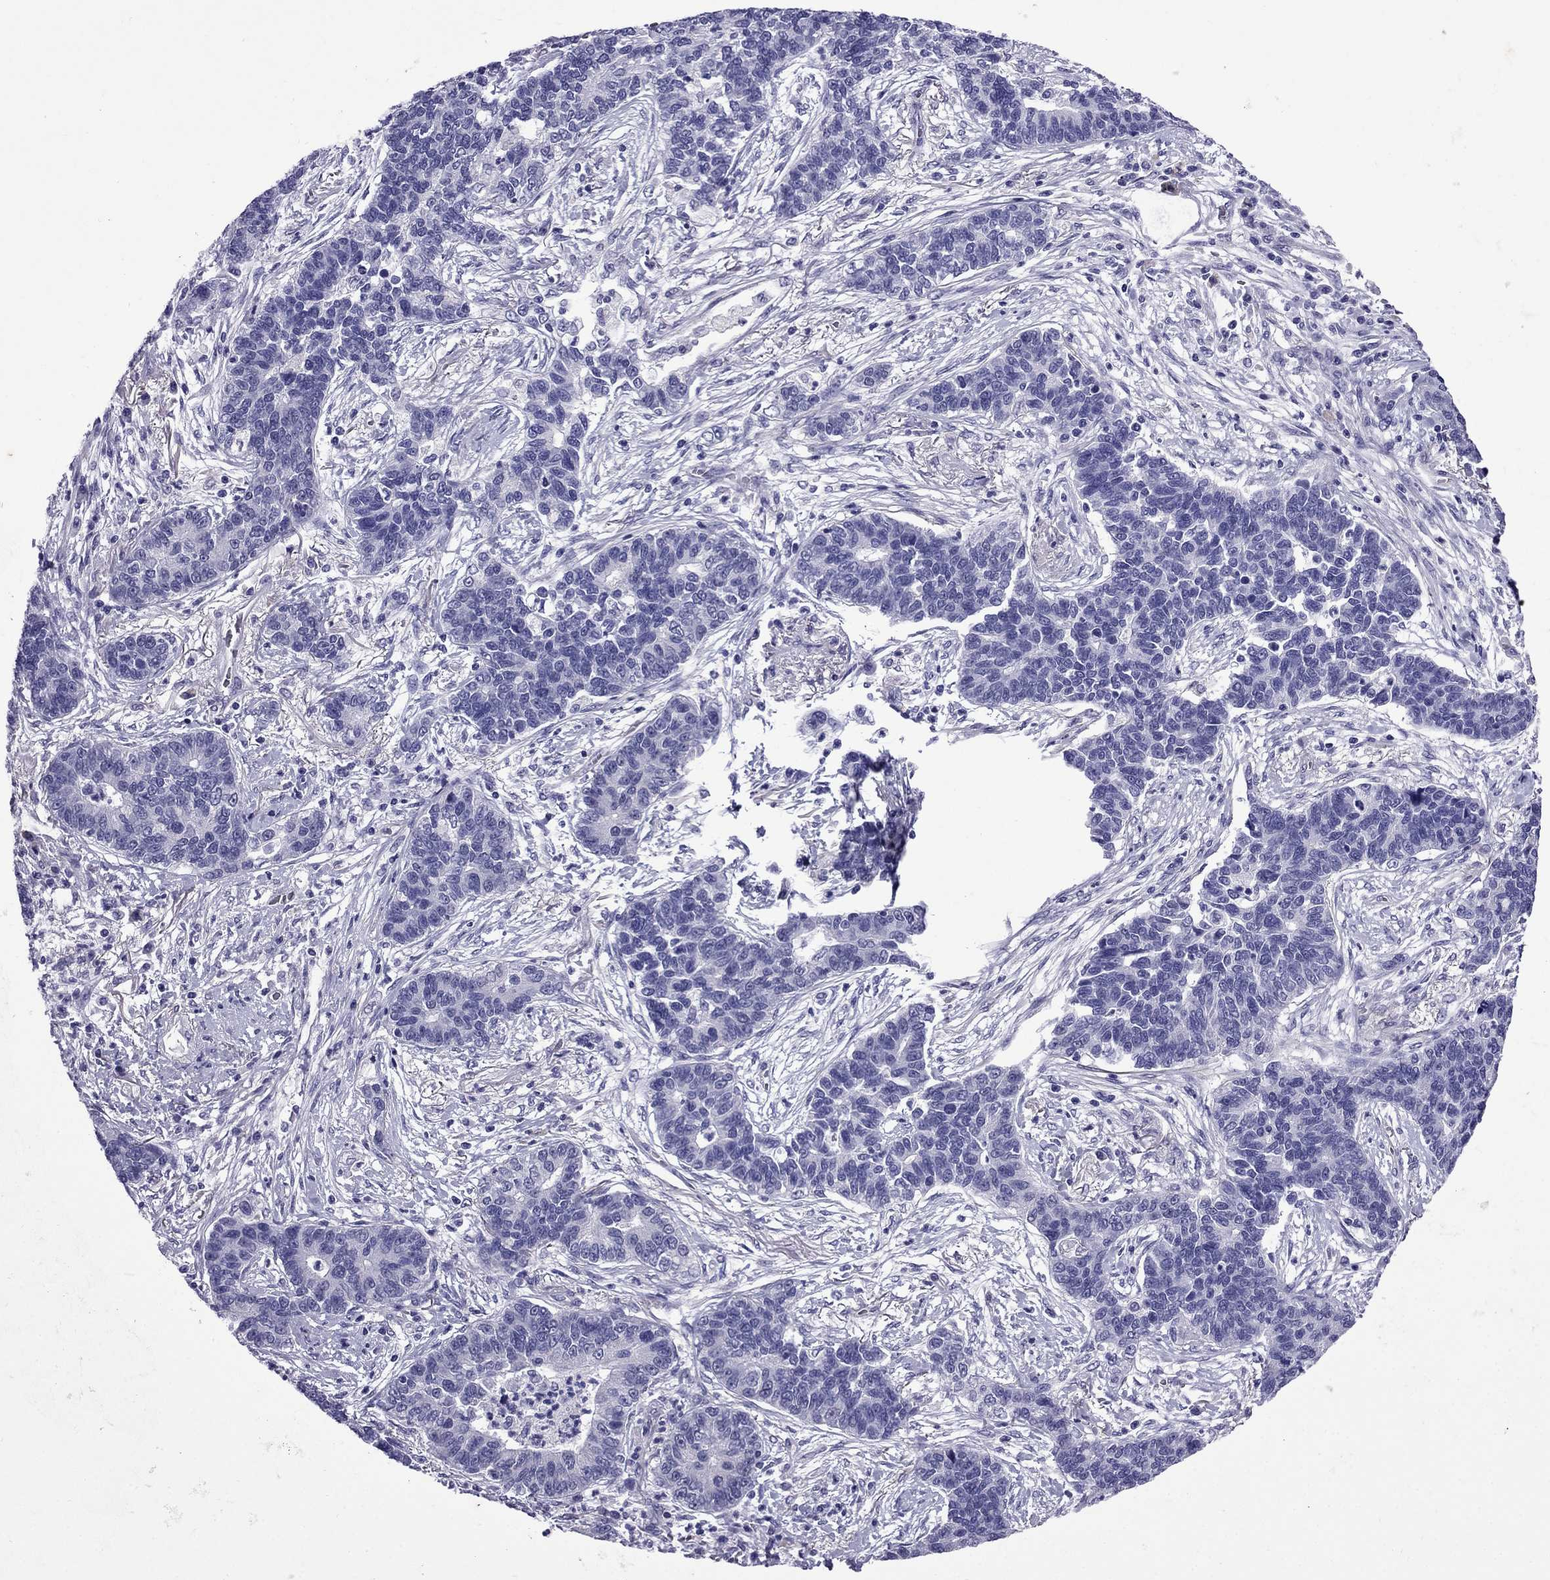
{"staining": {"intensity": "negative", "quantity": "none", "location": "none"}, "tissue": "lung cancer", "cell_type": "Tumor cells", "image_type": "cancer", "snomed": [{"axis": "morphology", "description": "Adenocarcinoma, NOS"}, {"axis": "topography", "description": "Lung"}], "caption": "Image shows no protein positivity in tumor cells of lung cancer (adenocarcinoma) tissue.", "gene": "CHRNA5", "patient": {"sex": "female", "age": 57}}